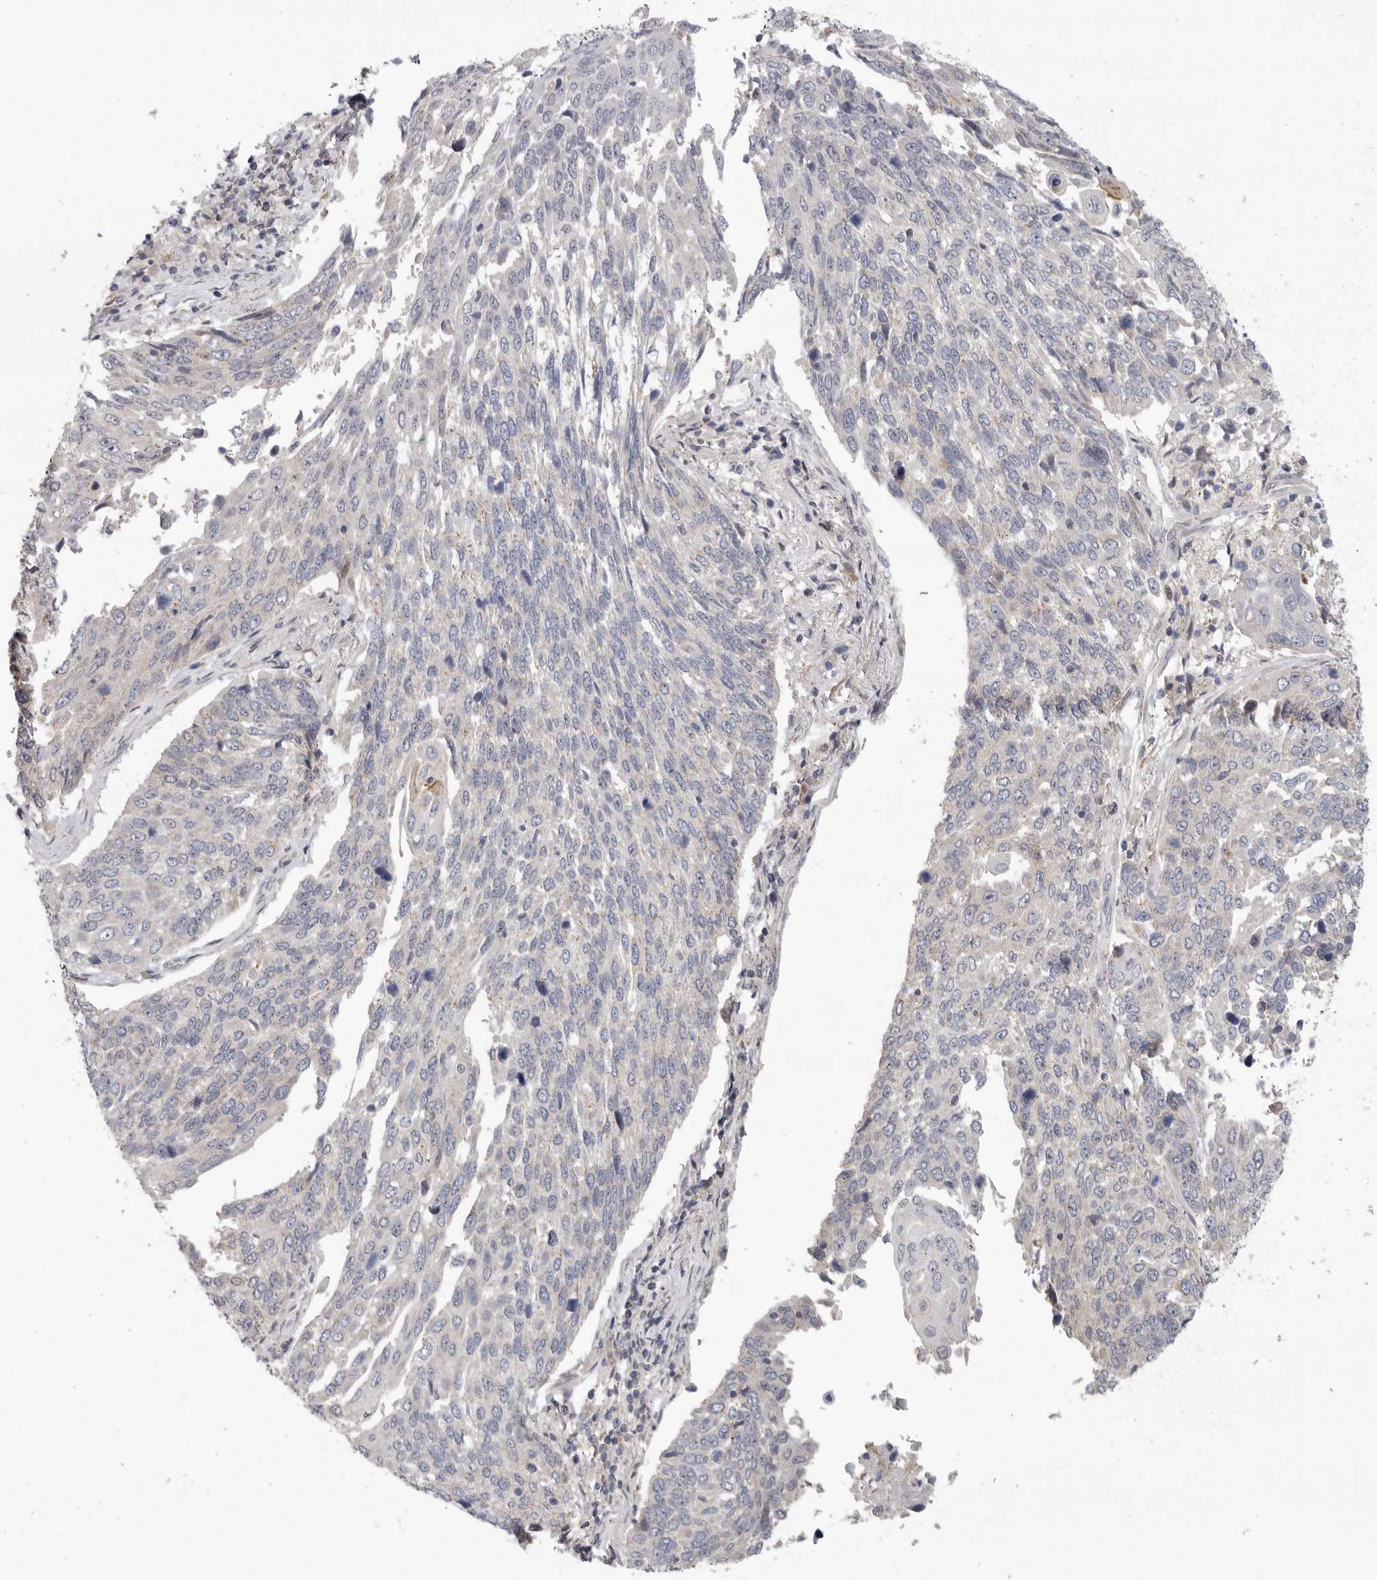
{"staining": {"intensity": "negative", "quantity": "none", "location": "none"}, "tissue": "lung cancer", "cell_type": "Tumor cells", "image_type": "cancer", "snomed": [{"axis": "morphology", "description": "Squamous cell carcinoma, NOS"}, {"axis": "topography", "description": "Lung"}], "caption": "A photomicrograph of lung cancer stained for a protein reveals no brown staining in tumor cells. (DAB (3,3'-diaminobenzidine) immunohistochemistry (IHC) visualized using brightfield microscopy, high magnification).", "gene": "KLK5", "patient": {"sex": "male", "age": 66}}